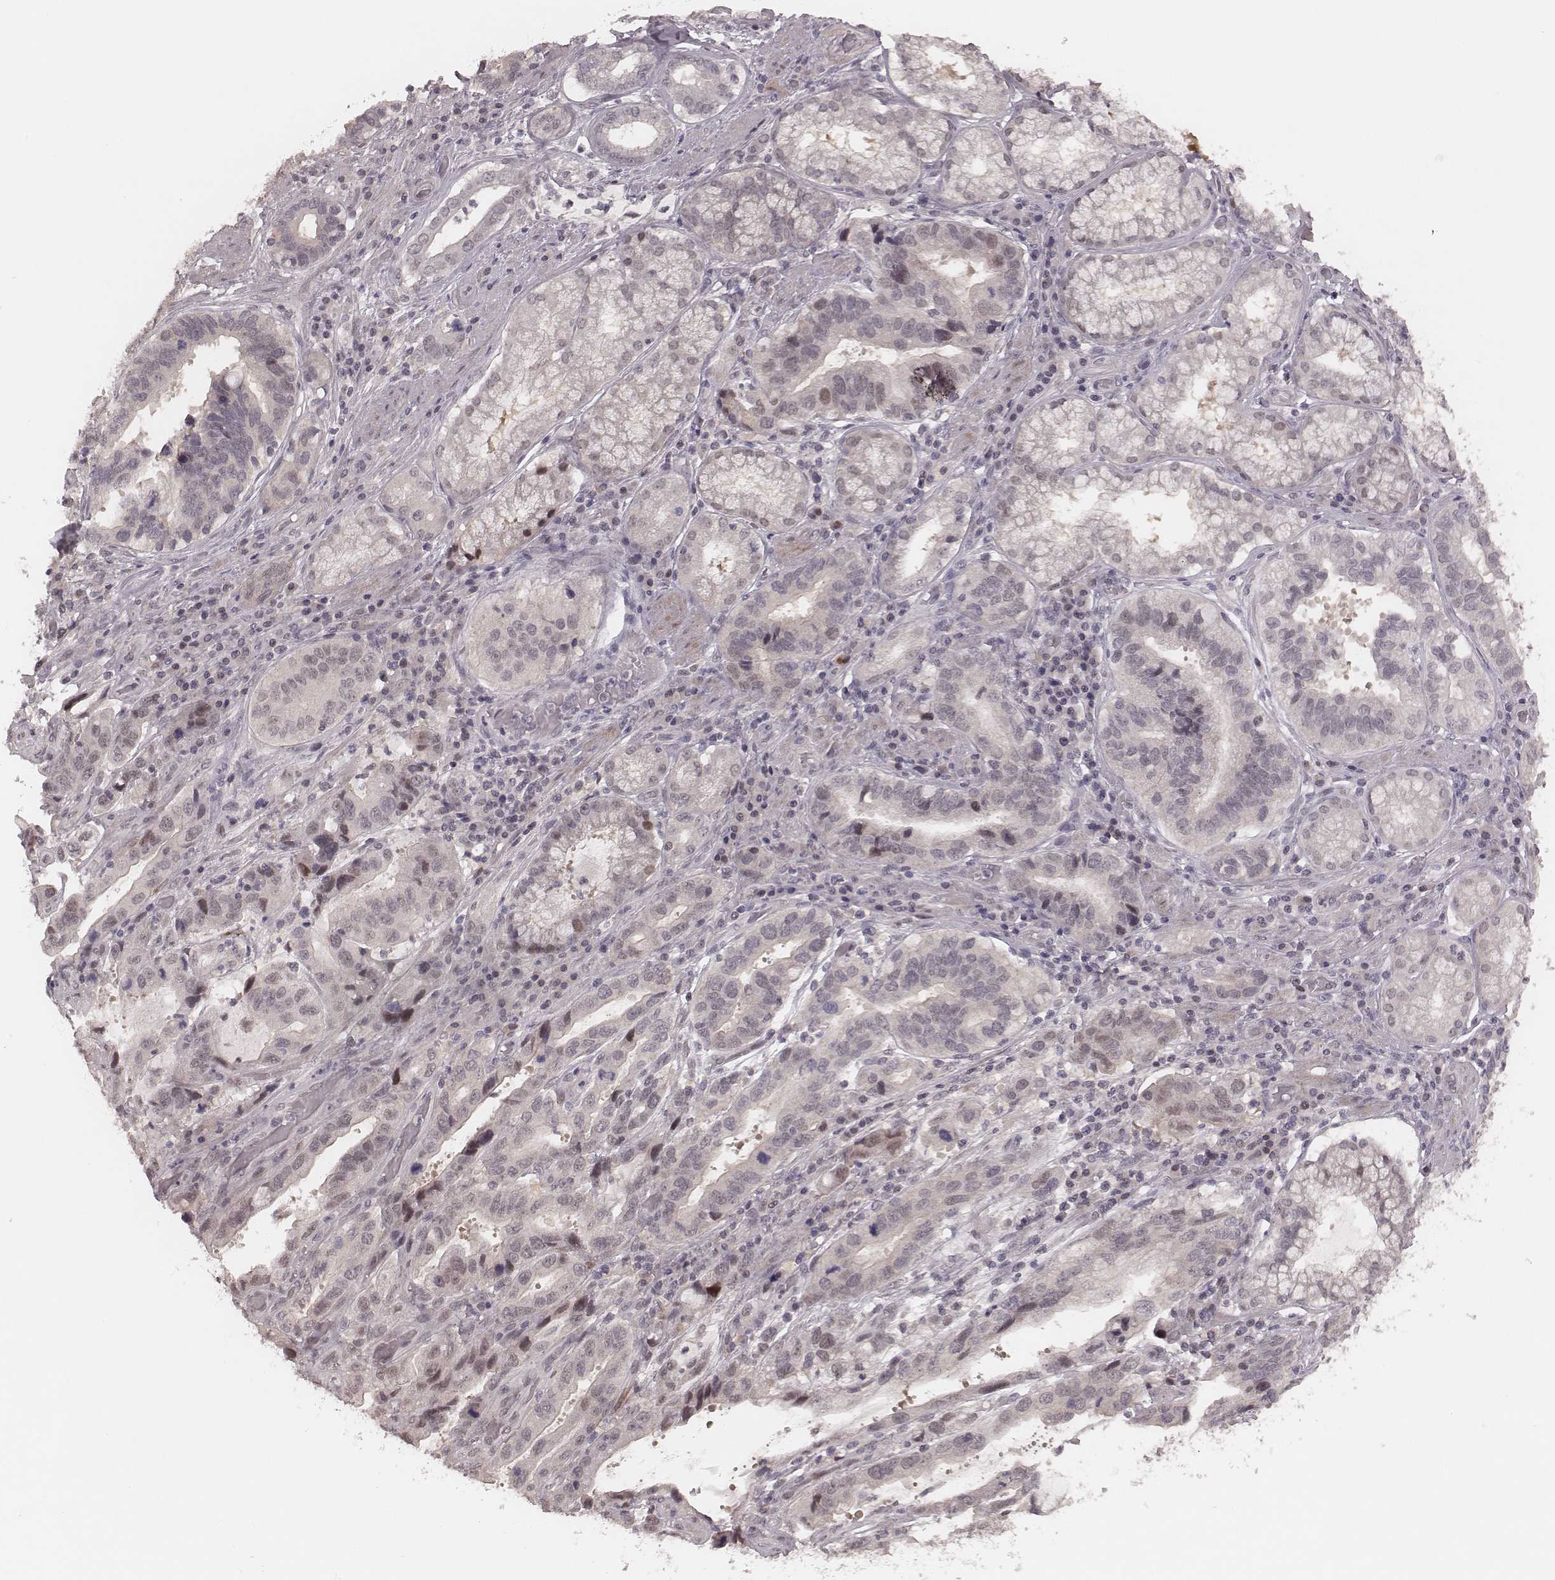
{"staining": {"intensity": "negative", "quantity": "none", "location": "none"}, "tissue": "stomach cancer", "cell_type": "Tumor cells", "image_type": "cancer", "snomed": [{"axis": "morphology", "description": "Adenocarcinoma, NOS"}, {"axis": "topography", "description": "Stomach, lower"}], "caption": "Histopathology image shows no significant protein expression in tumor cells of stomach cancer. Nuclei are stained in blue.", "gene": "FAM13B", "patient": {"sex": "female", "age": 76}}